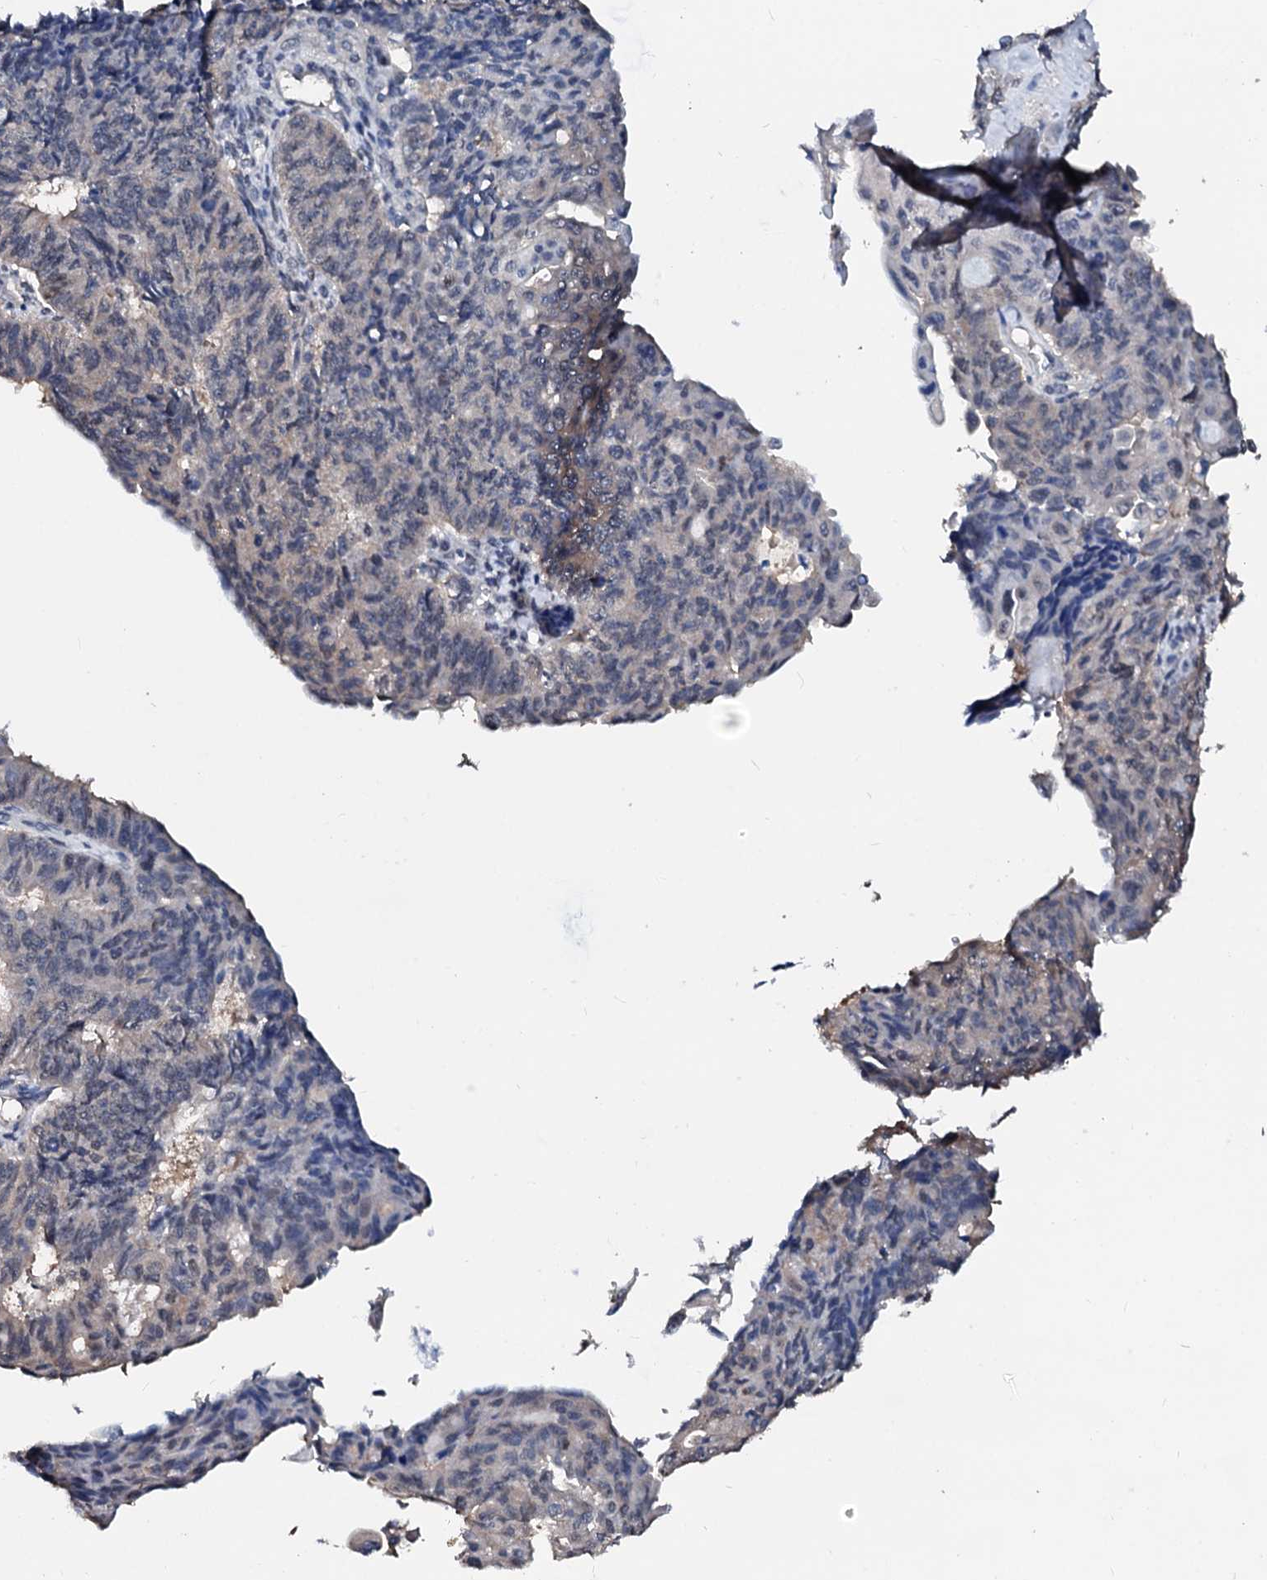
{"staining": {"intensity": "negative", "quantity": "none", "location": "none"}, "tissue": "endometrial cancer", "cell_type": "Tumor cells", "image_type": "cancer", "snomed": [{"axis": "morphology", "description": "Adenocarcinoma, NOS"}, {"axis": "topography", "description": "Endometrium"}], "caption": "Histopathology image shows no significant protein positivity in tumor cells of endometrial cancer. (Immunohistochemistry (ihc), brightfield microscopy, high magnification).", "gene": "CSN2", "patient": {"sex": "female", "age": 32}}